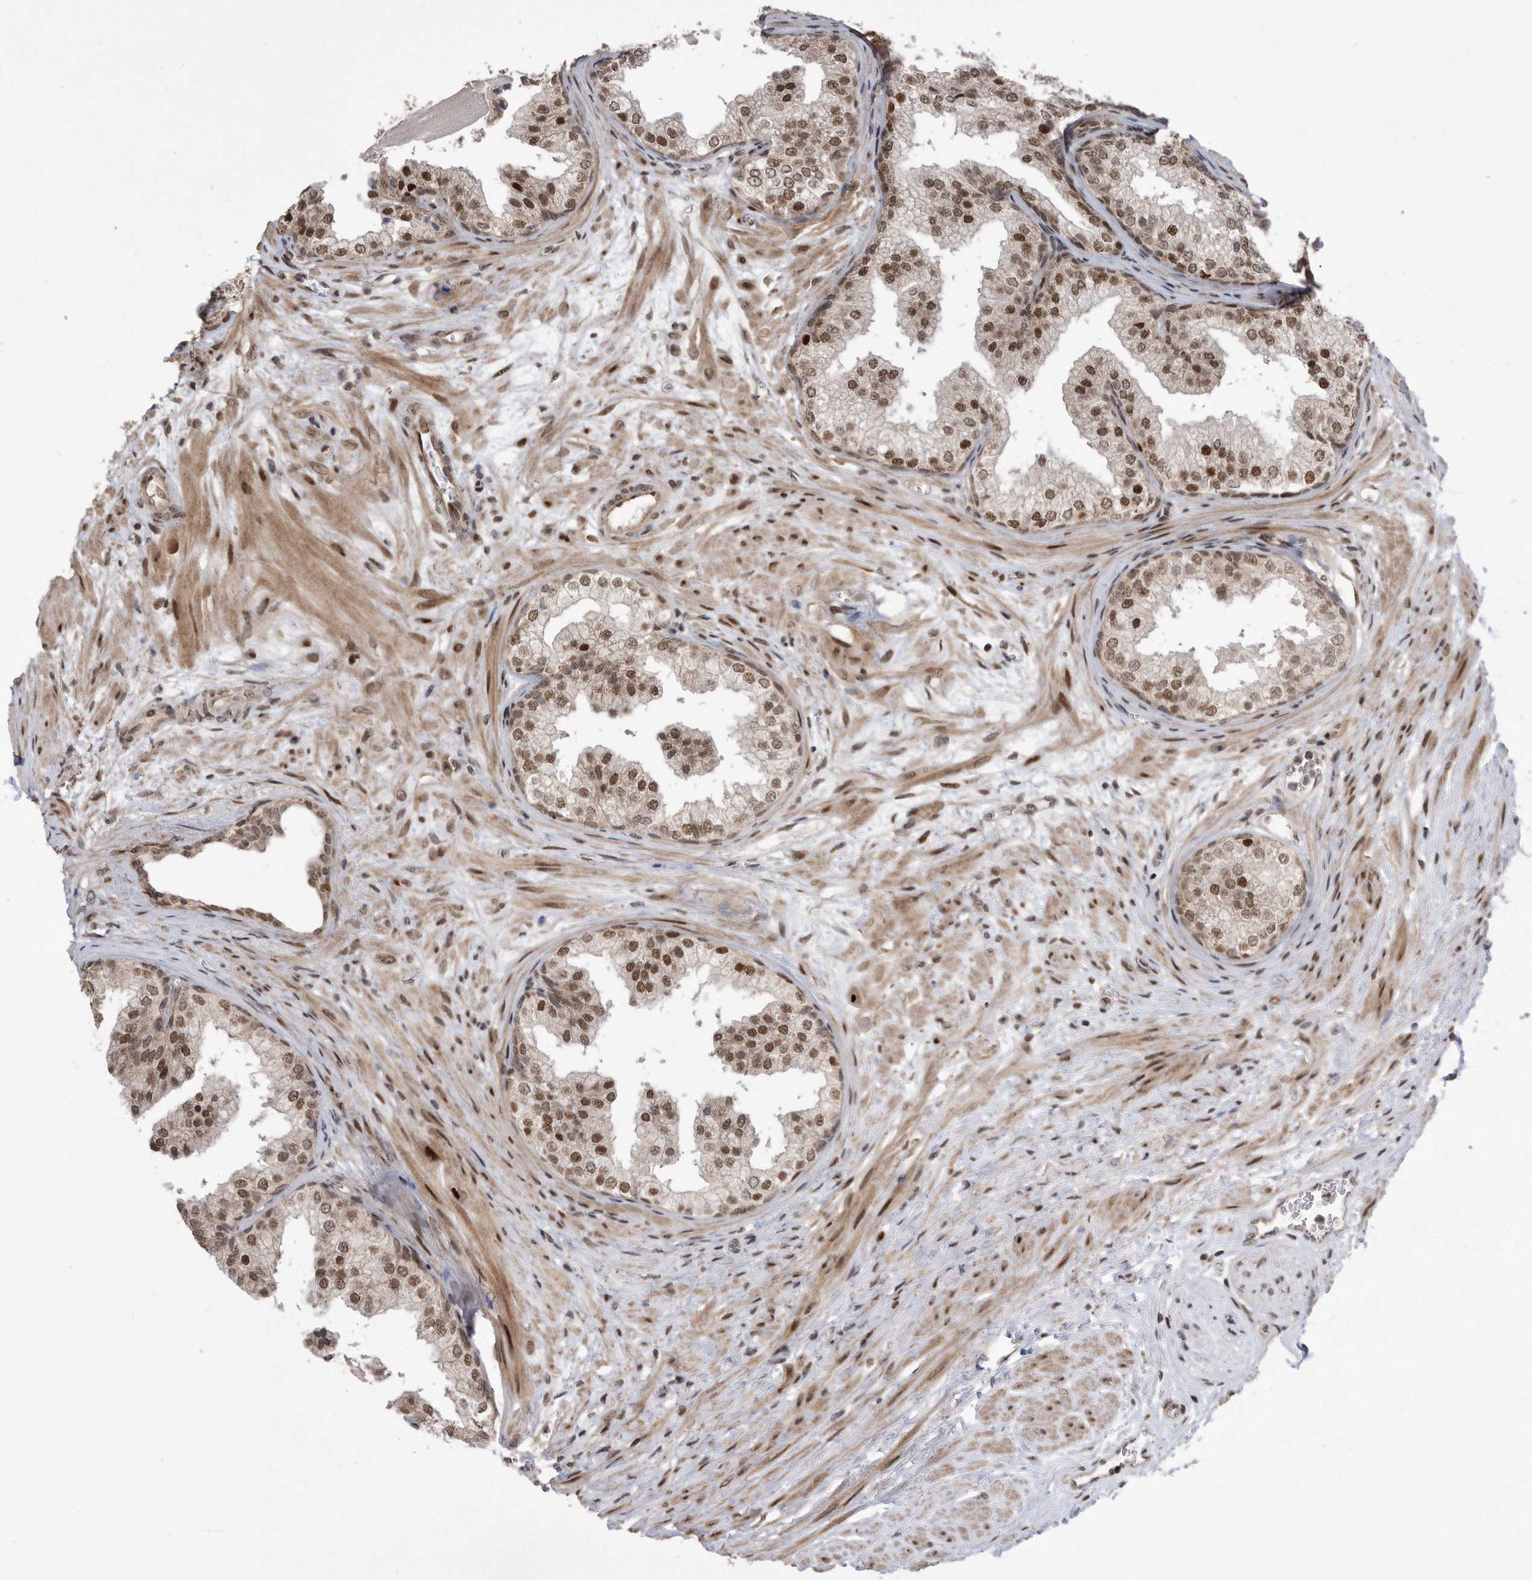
{"staining": {"intensity": "strong", "quantity": ">75%", "location": "nuclear"}, "tissue": "prostate", "cell_type": "Glandular cells", "image_type": "normal", "snomed": [{"axis": "morphology", "description": "Normal tissue, NOS"}, {"axis": "topography", "description": "Prostate"}], "caption": "Protein expression analysis of normal human prostate reveals strong nuclear positivity in approximately >75% of glandular cells. Ihc stains the protein of interest in brown and the nuclei are stained blue.", "gene": "TDRD3", "patient": {"sex": "male", "age": 48}}